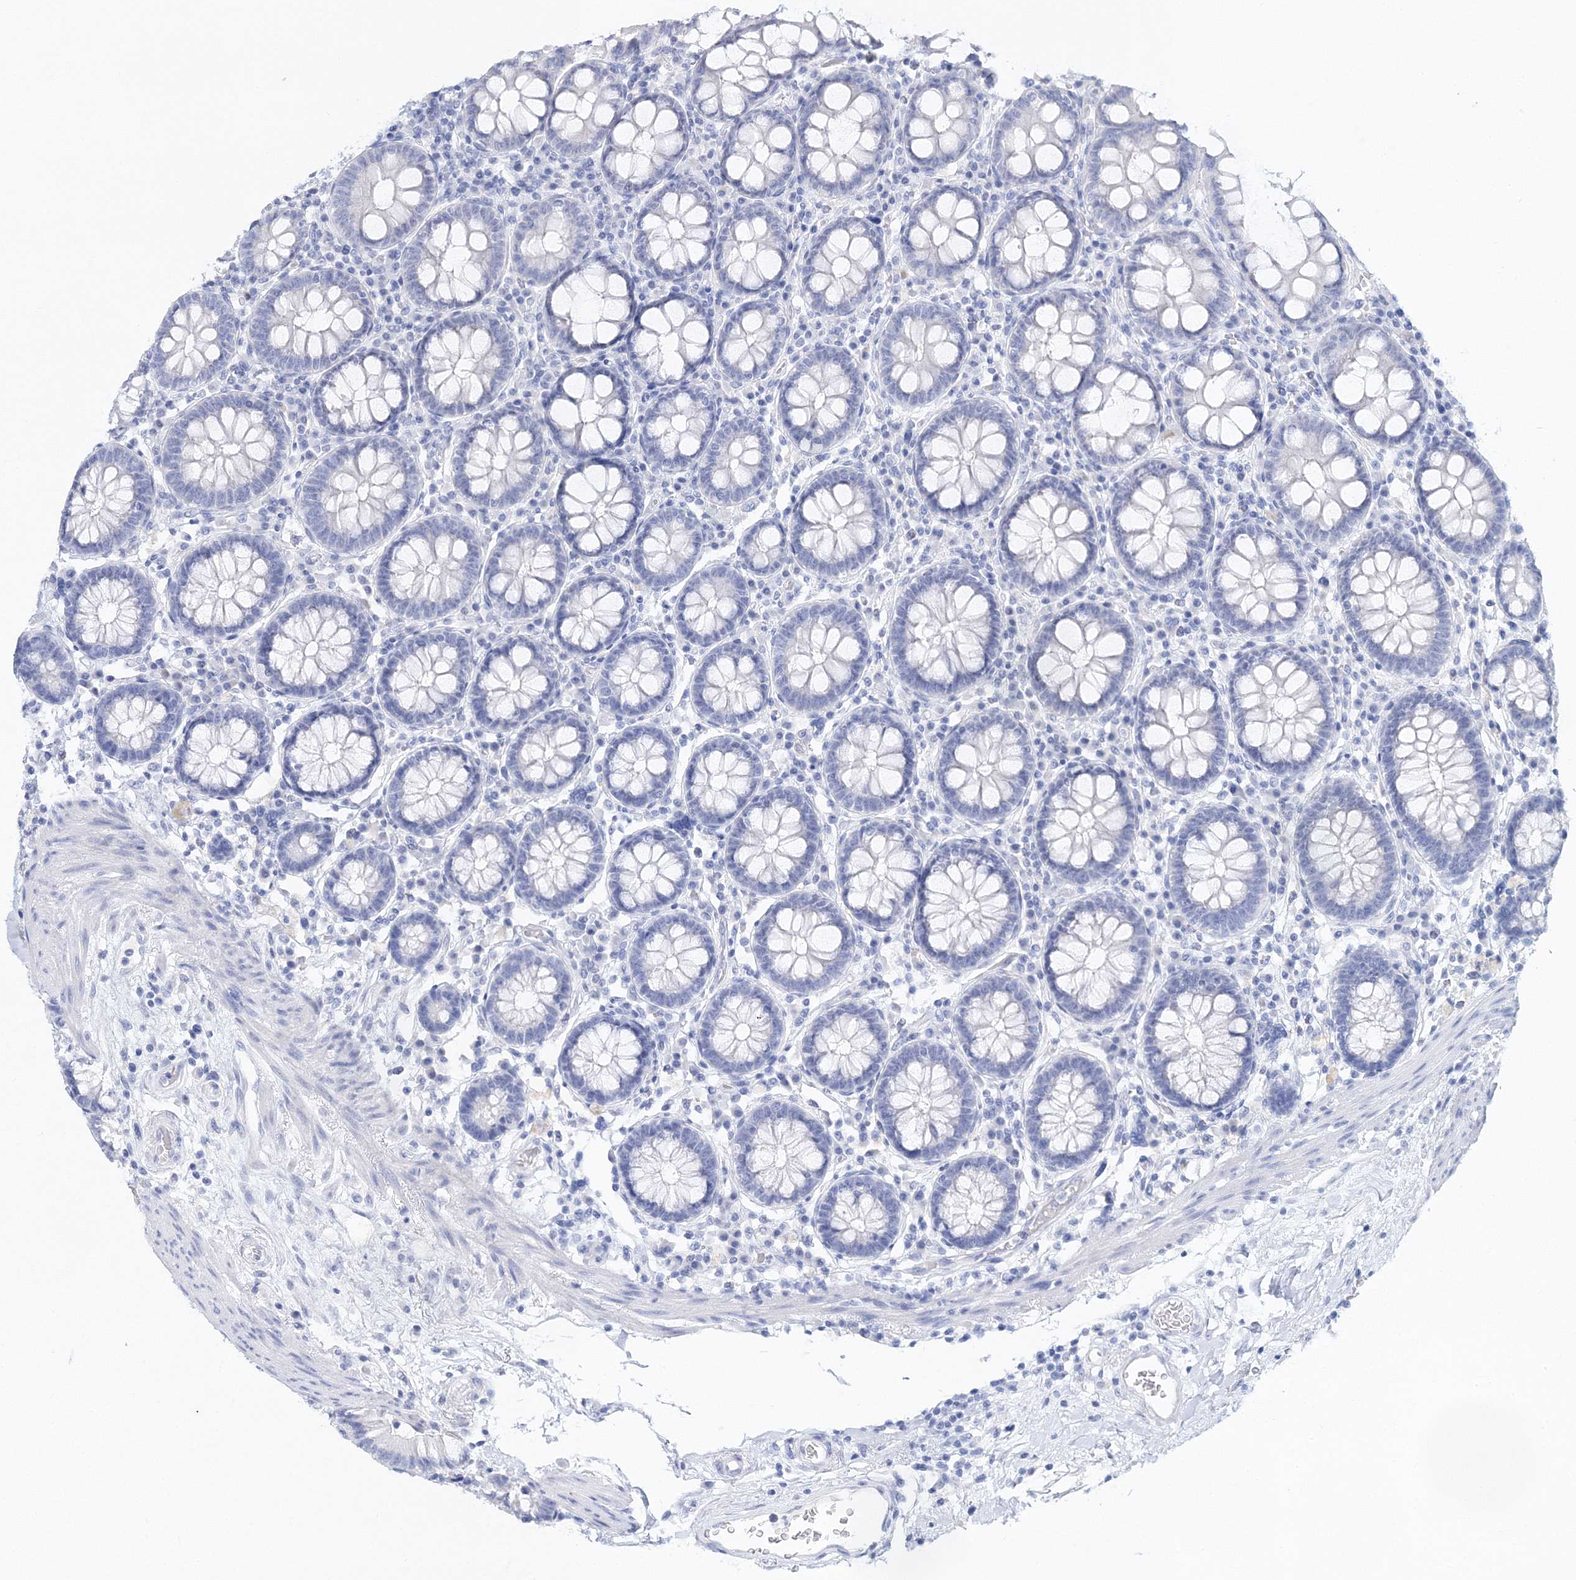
{"staining": {"intensity": "negative", "quantity": "none", "location": "none"}, "tissue": "colon", "cell_type": "Endothelial cells", "image_type": "normal", "snomed": [{"axis": "morphology", "description": "Normal tissue, NOS"}, {"axis": "topography", "description": "Colon"}], "caption": "This is an immunohistochemistry (IHC) histopathology image of unremarkable human colon. There is no positivity in endothelial cells.", "gene": "MYOZ2", "patient": {"sex": "female", "age": 79}}